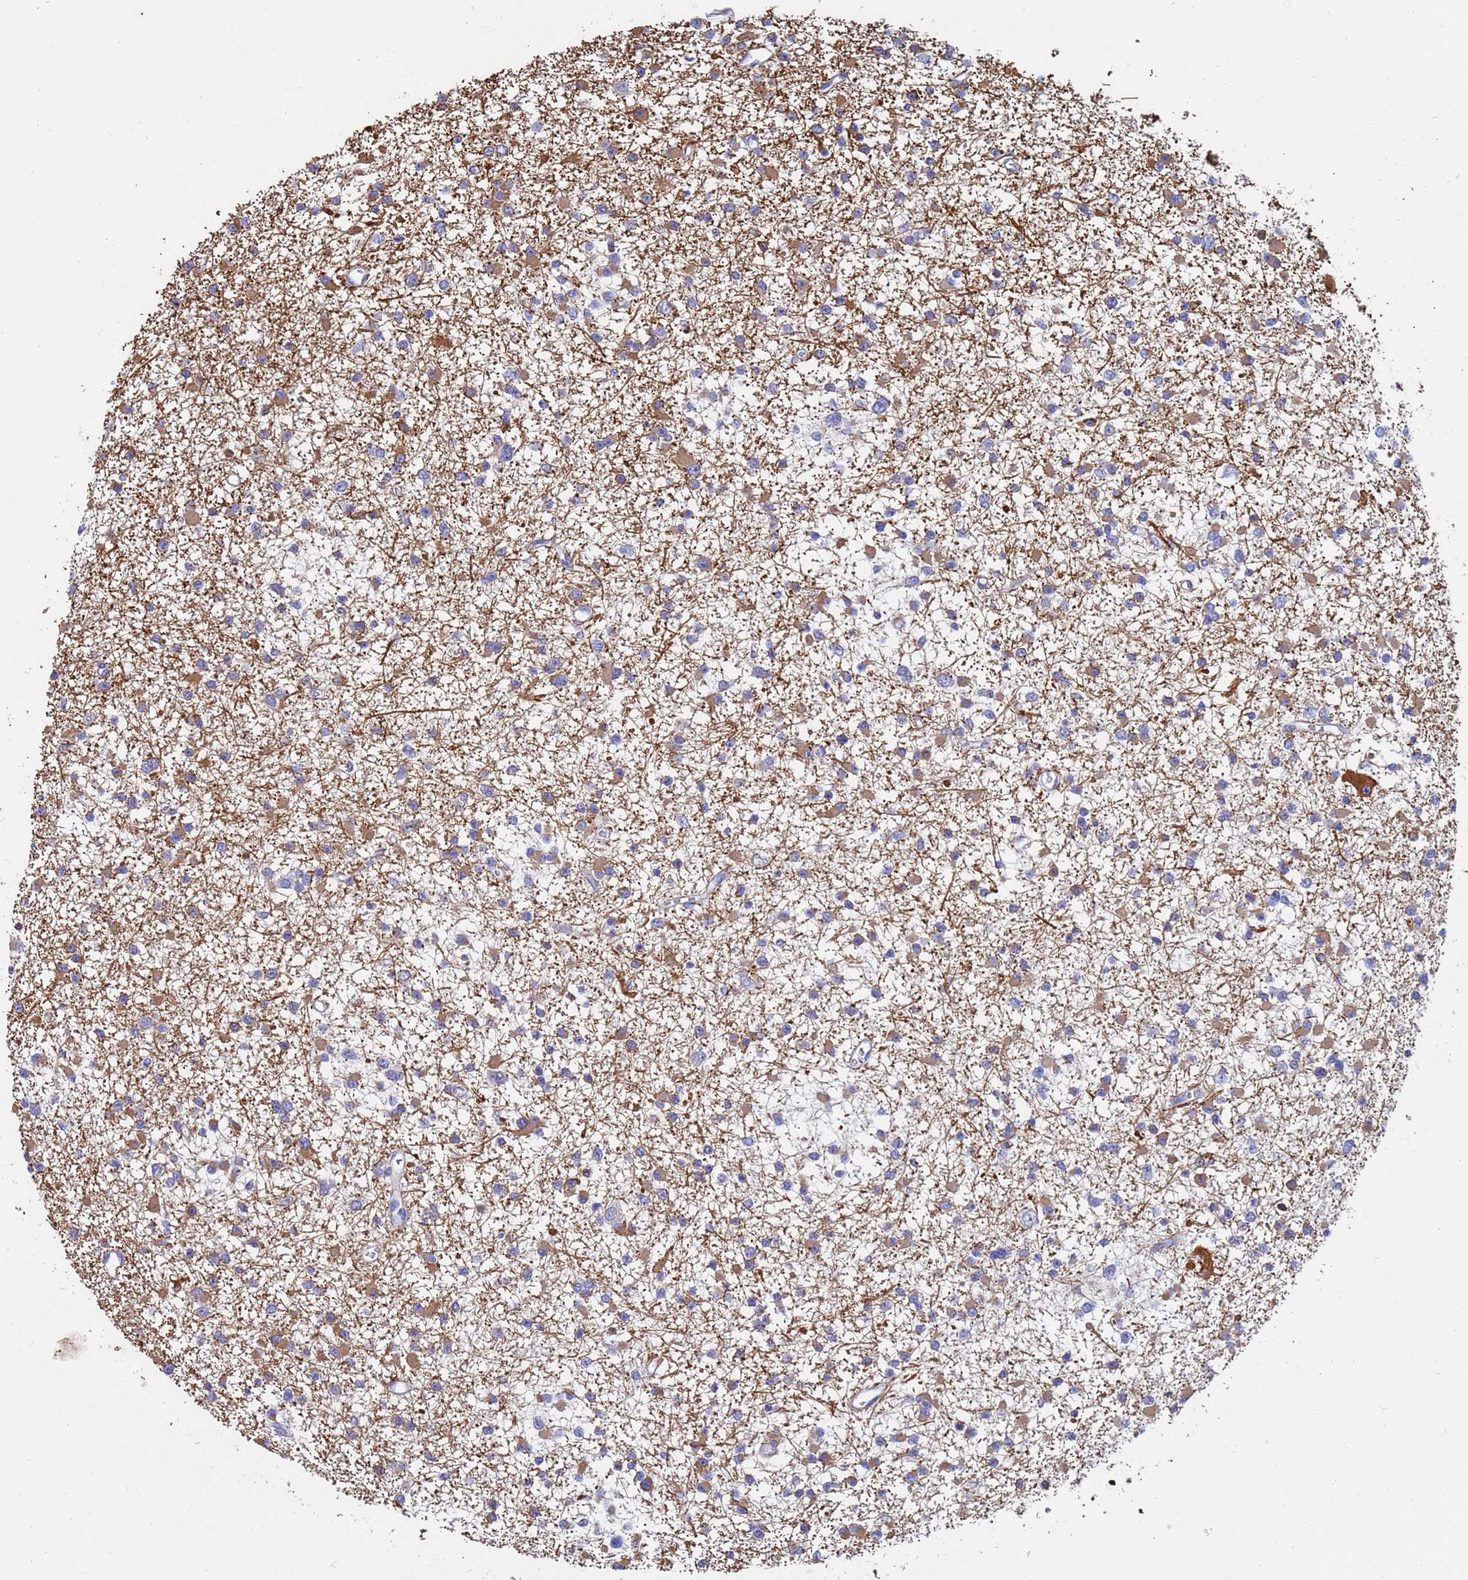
{"staining": {"intensity": "negative", "quantity": "none", "location": "none"}, "tissue": "glioma", "cell_type": "Tumor cells", "image_type": "cancer", "snomed": [{"axis": "morphology", "description": "Glioma, malignant, Low grade"}, {"axis": "topography", "description": "Brain"}], "caption": "Tumor cells show no significant staining in glioma. Brightfield microscopy of immunohistochemistry (IHC) stained with DAB (3,3'-diaminobenzidine) (brown) and hematoxylin (blue), captured at high magnification.", "gene": "IHO1", "patient": {"sex": "female", "age": 22}}